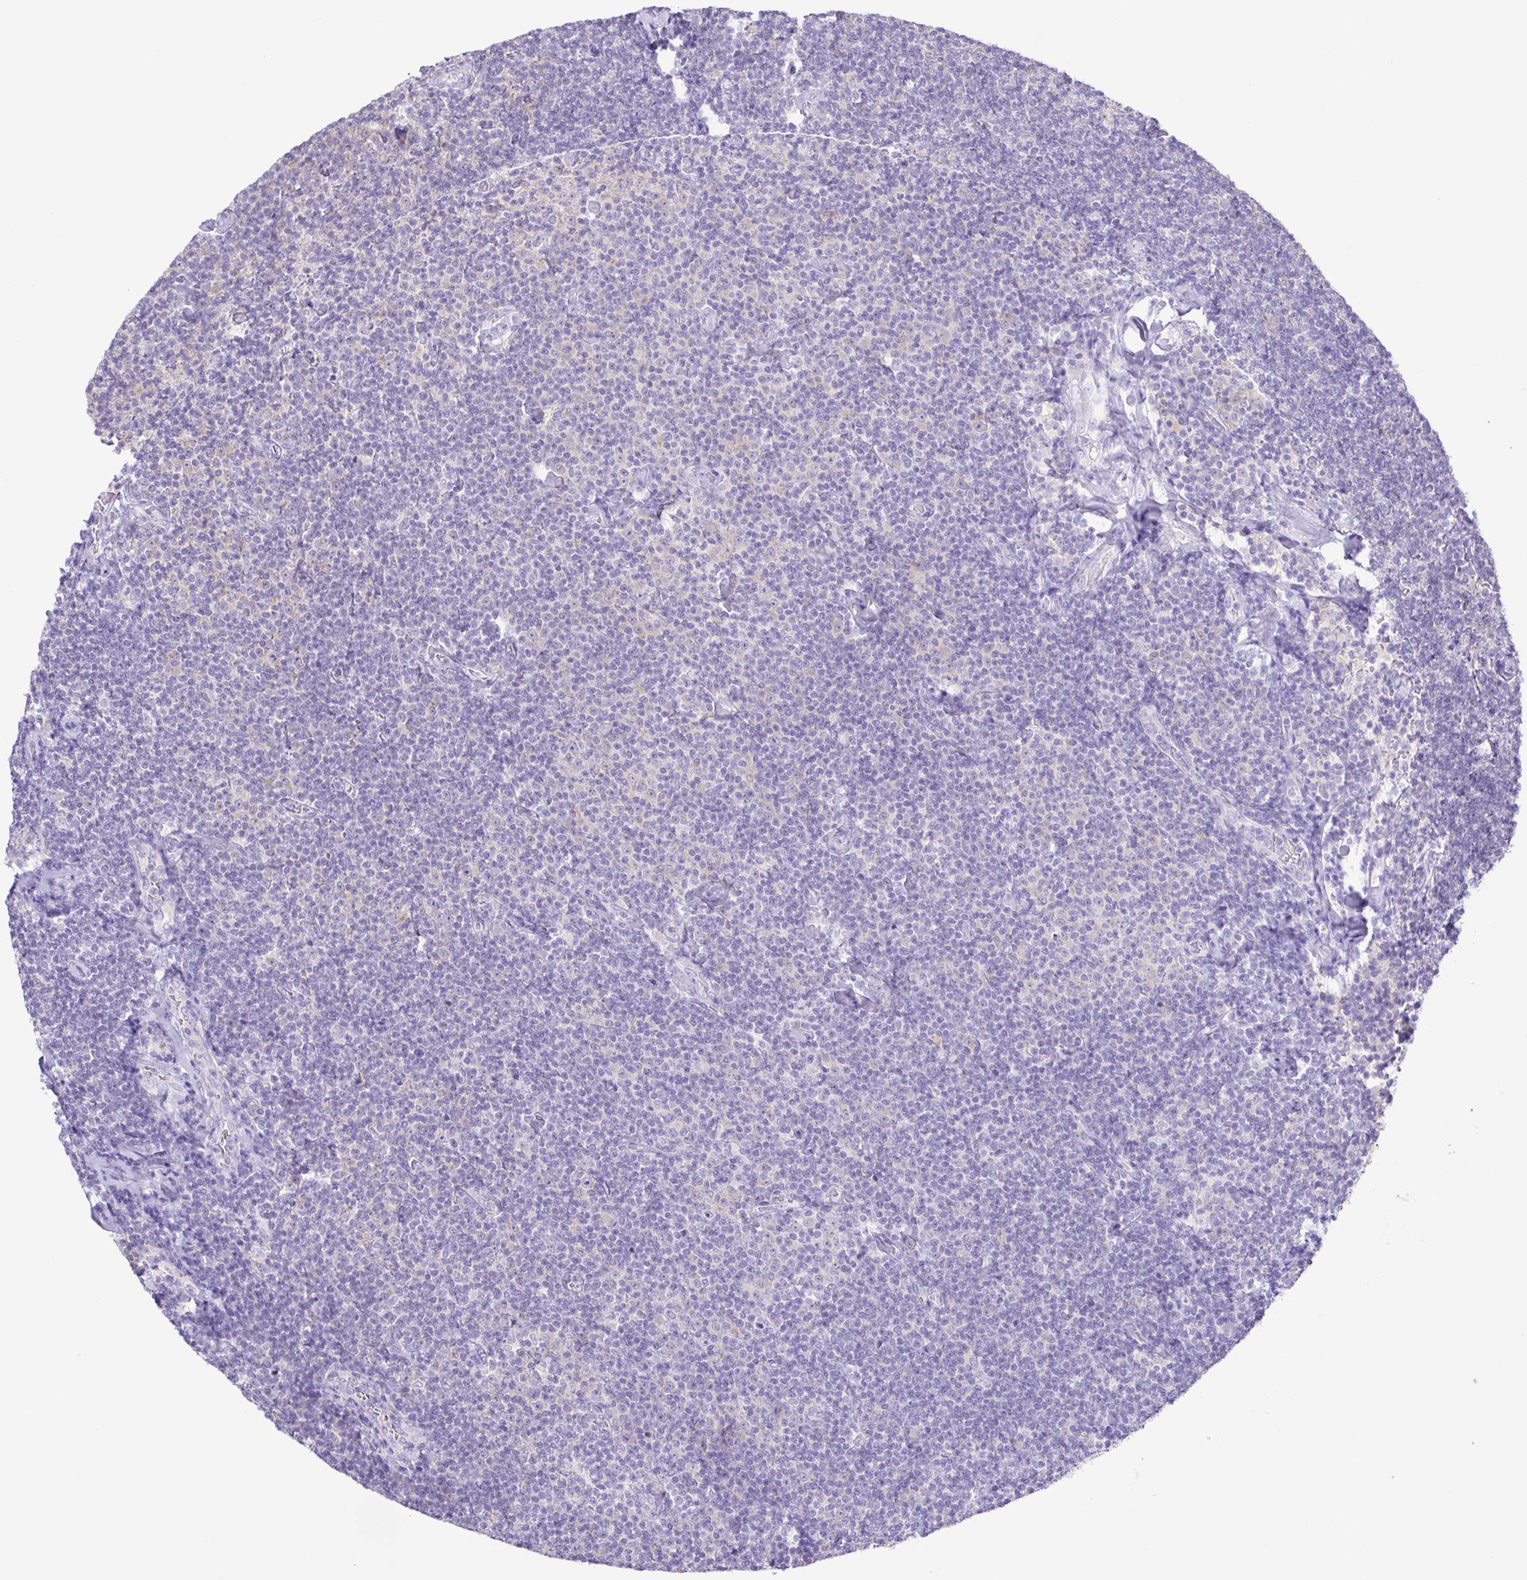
{"staining": {"intensity": "negative", "quantity": "none", "location": "none"}, "tissue": "lymphoma", "cell_type": "Tumor cells", "image_type": "cancer", "snomed": [{"axis": "morphology", "description": "Malignant lymphoma, non-Hodgkin's type, Low grade"}, {"axis": "topography", "description": "Lymph node"}], "caption": "A high-resolution image shows immunohistochemistry staining of lymphoma, which exhibits no significant expression in tumor cells.", "gene": "CYP17A1", "patient": {"sex": "male", "age": 81}}